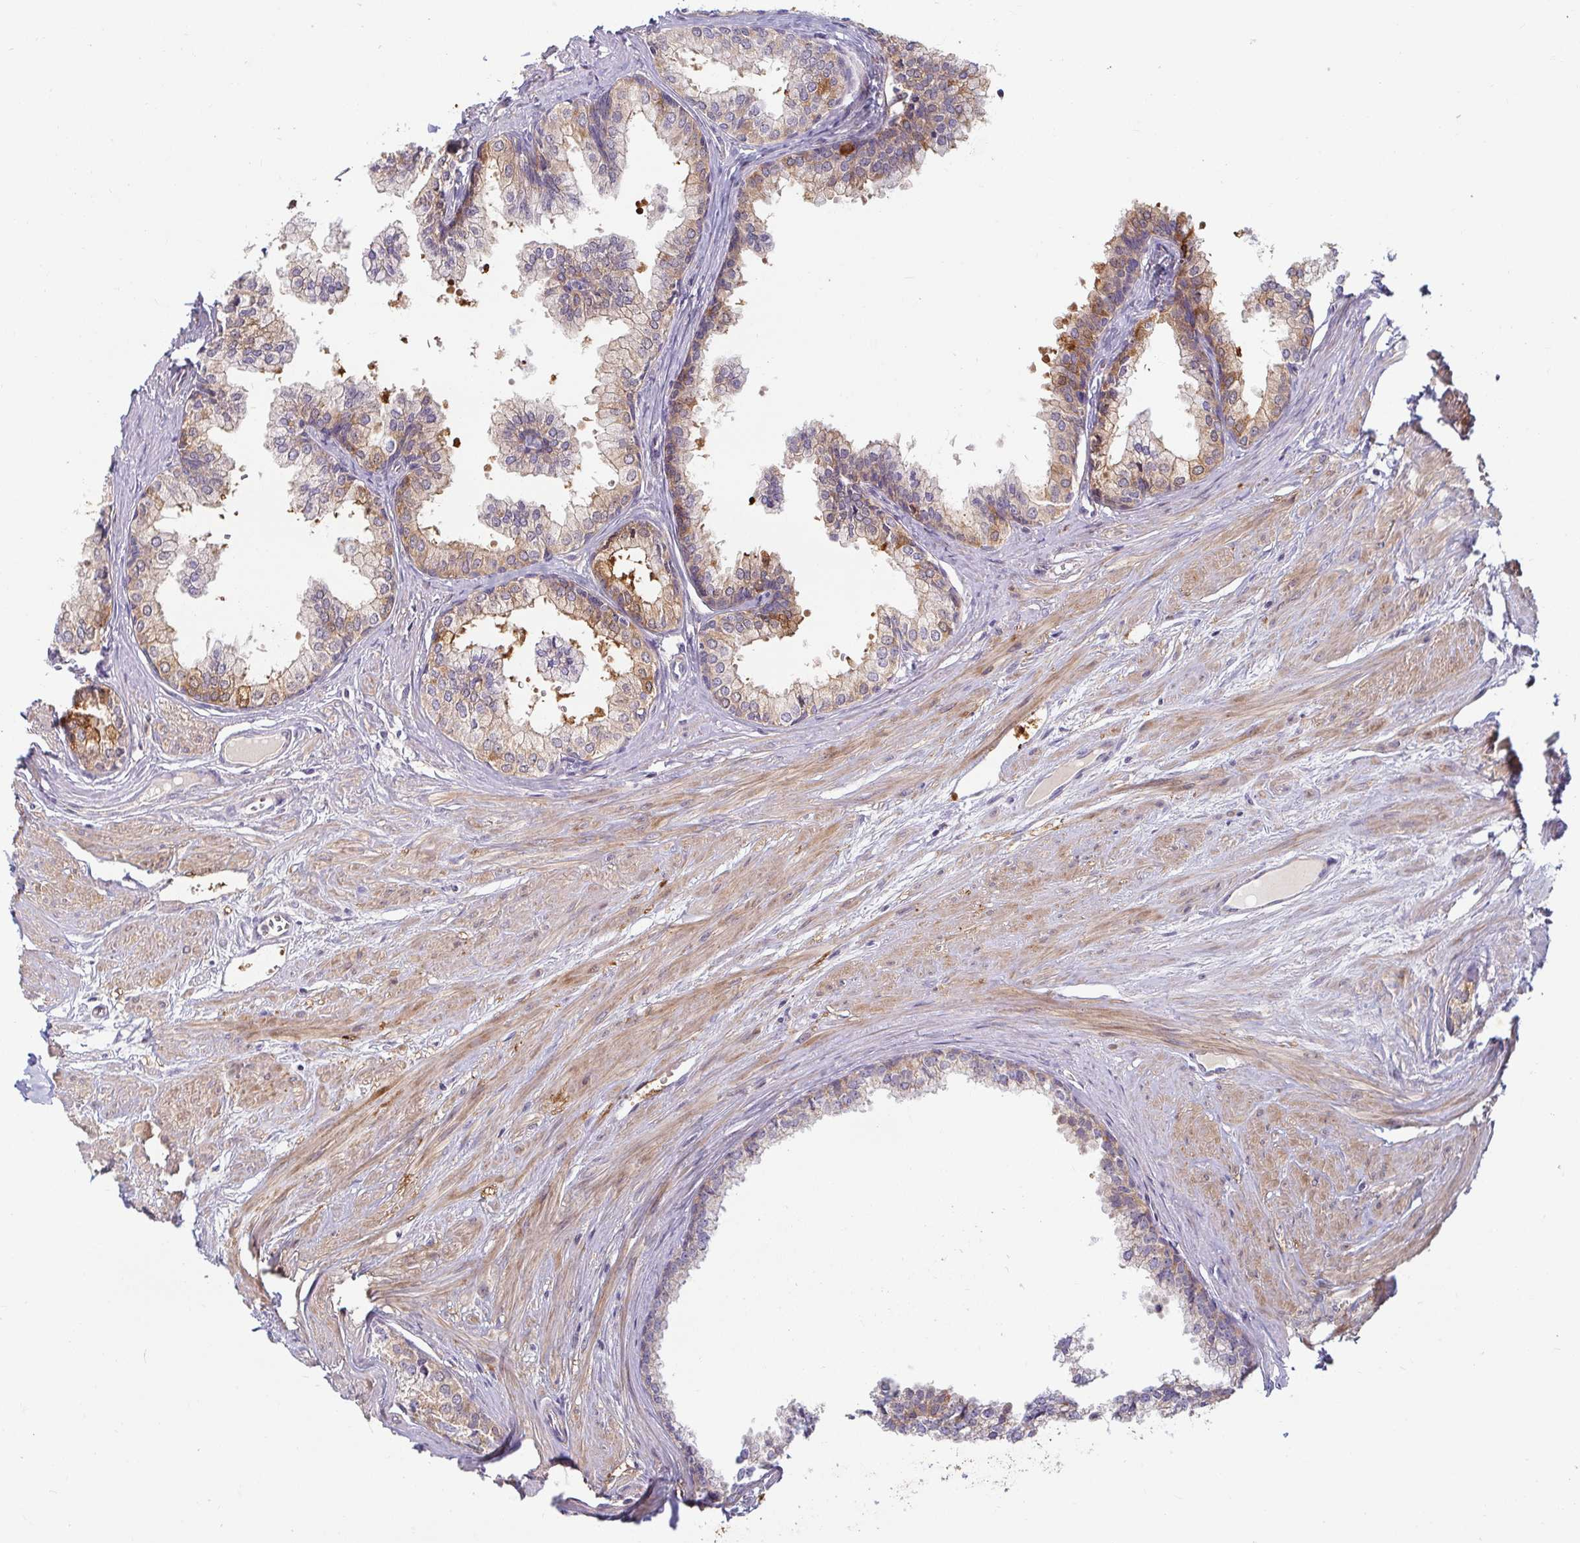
{"staining": {"intensity": "moderate", "quantity": "25%-75%", "location": "cytoplasmic/membranous"}, "tissue": "prostate", "cell_type": "Glandular cells", "image_type": "normal", "snomed": [{"axis": "morphology", "description": "Normal tissue, NOS"}, {"axis": "topography", "description": "Prostate"}, {"axis": "topography", "description": "Peripheral nerve tissue"}], "caption": "The immunohistochemical stain highlights moderate cytoplasmic/membranous positivity in glandular cells of unremarkable prostate.", "gene": "SKP2", "patient": {"sex": "male", "age": 55}}